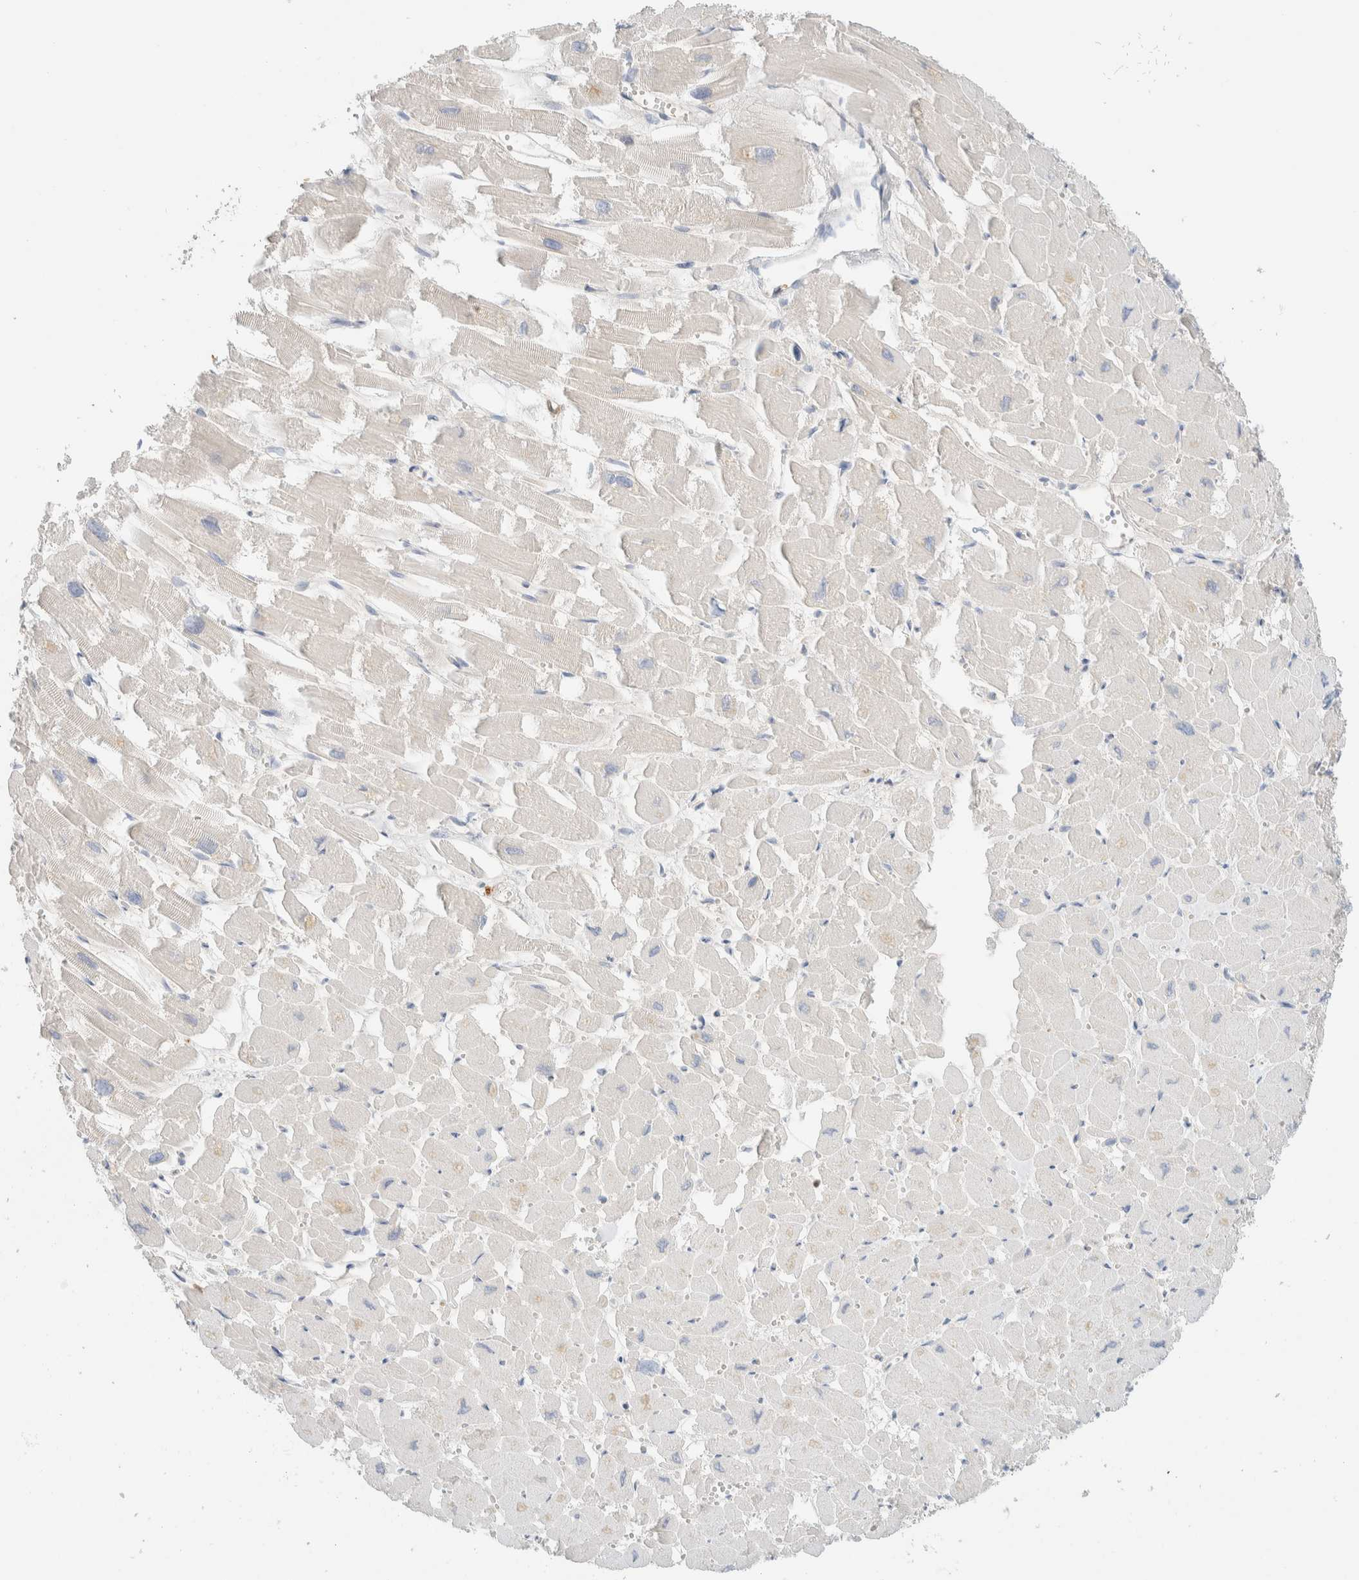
{"staining": {"intensity": "negative", "quantity": "none", "location": "none"}, "tissue": "heart muscle", "cell_type": "Cardiomyocytes", "image_type": "normal", "snomed": [{"axis": "morphology", "description": "Normal tissue, NOS"}, {"axis": "topography", "description": "Heart"}], "caption": "Immunohistochemistry (IHC) image of normal heart muscle stained for a protein (brown), which exhibits no expression in cardiomyocytes.", "gene": "SETD4", "patient": {"sex": "male", "age": 54}}